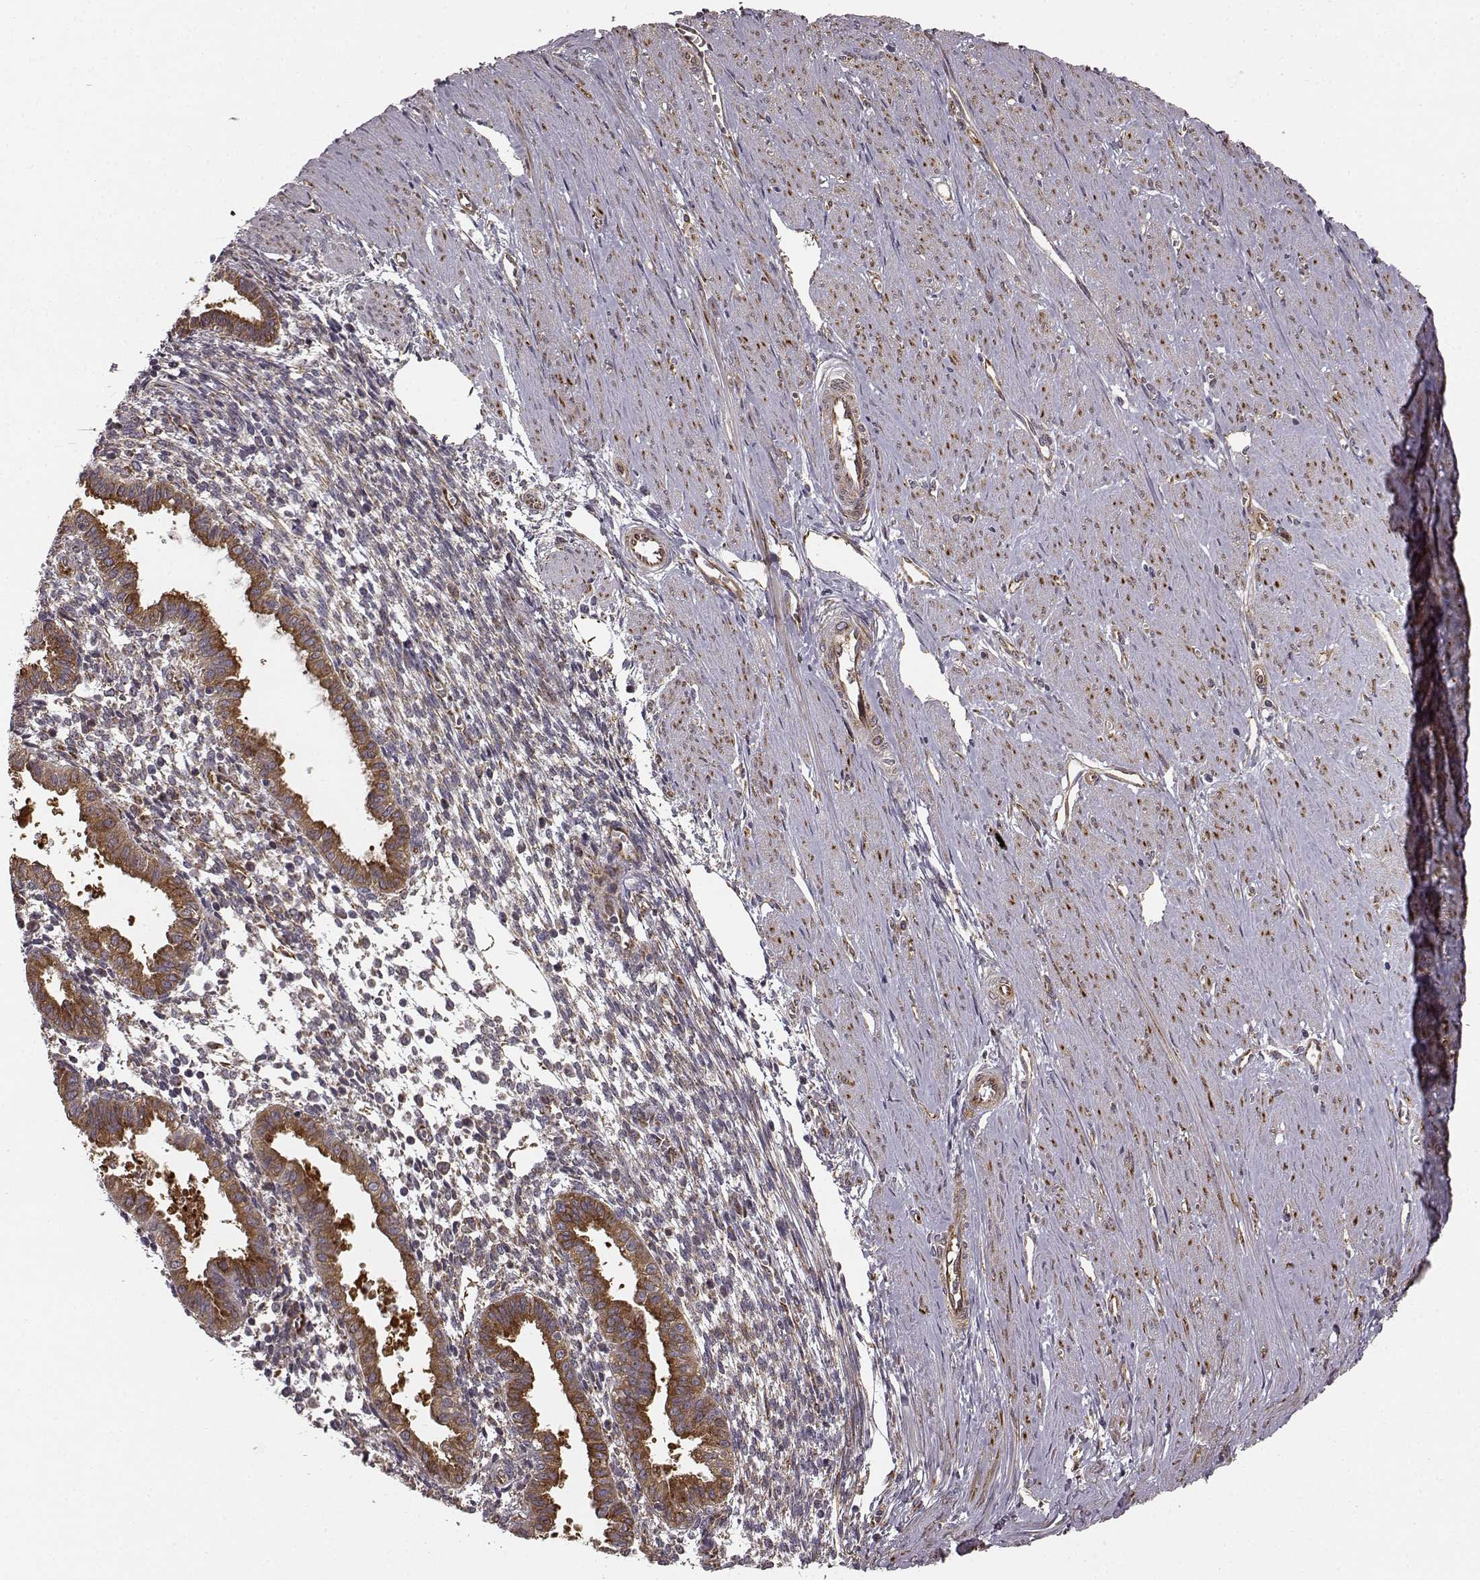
{"staining": {"intensity": "negative", "quantity": "none", "location": "none"}, "tissue": "endometrium", "cell_type": "Cells in endometrial stroma", "image_type": "normal", "snomed": [{"axis": "morphology", "description": "Normal tissue, NOS"}, {"axis": "topography", "description": "Endometrium"}], "caption": "DAB (3,3'-diaminobenzidine) immunohistochemical staining of unremarkable endometrium demonstrates no significant expression in cells in endometrial stroma.", "gene": "TMEM14A", "patient": {"sex": "female", "age": 37}}